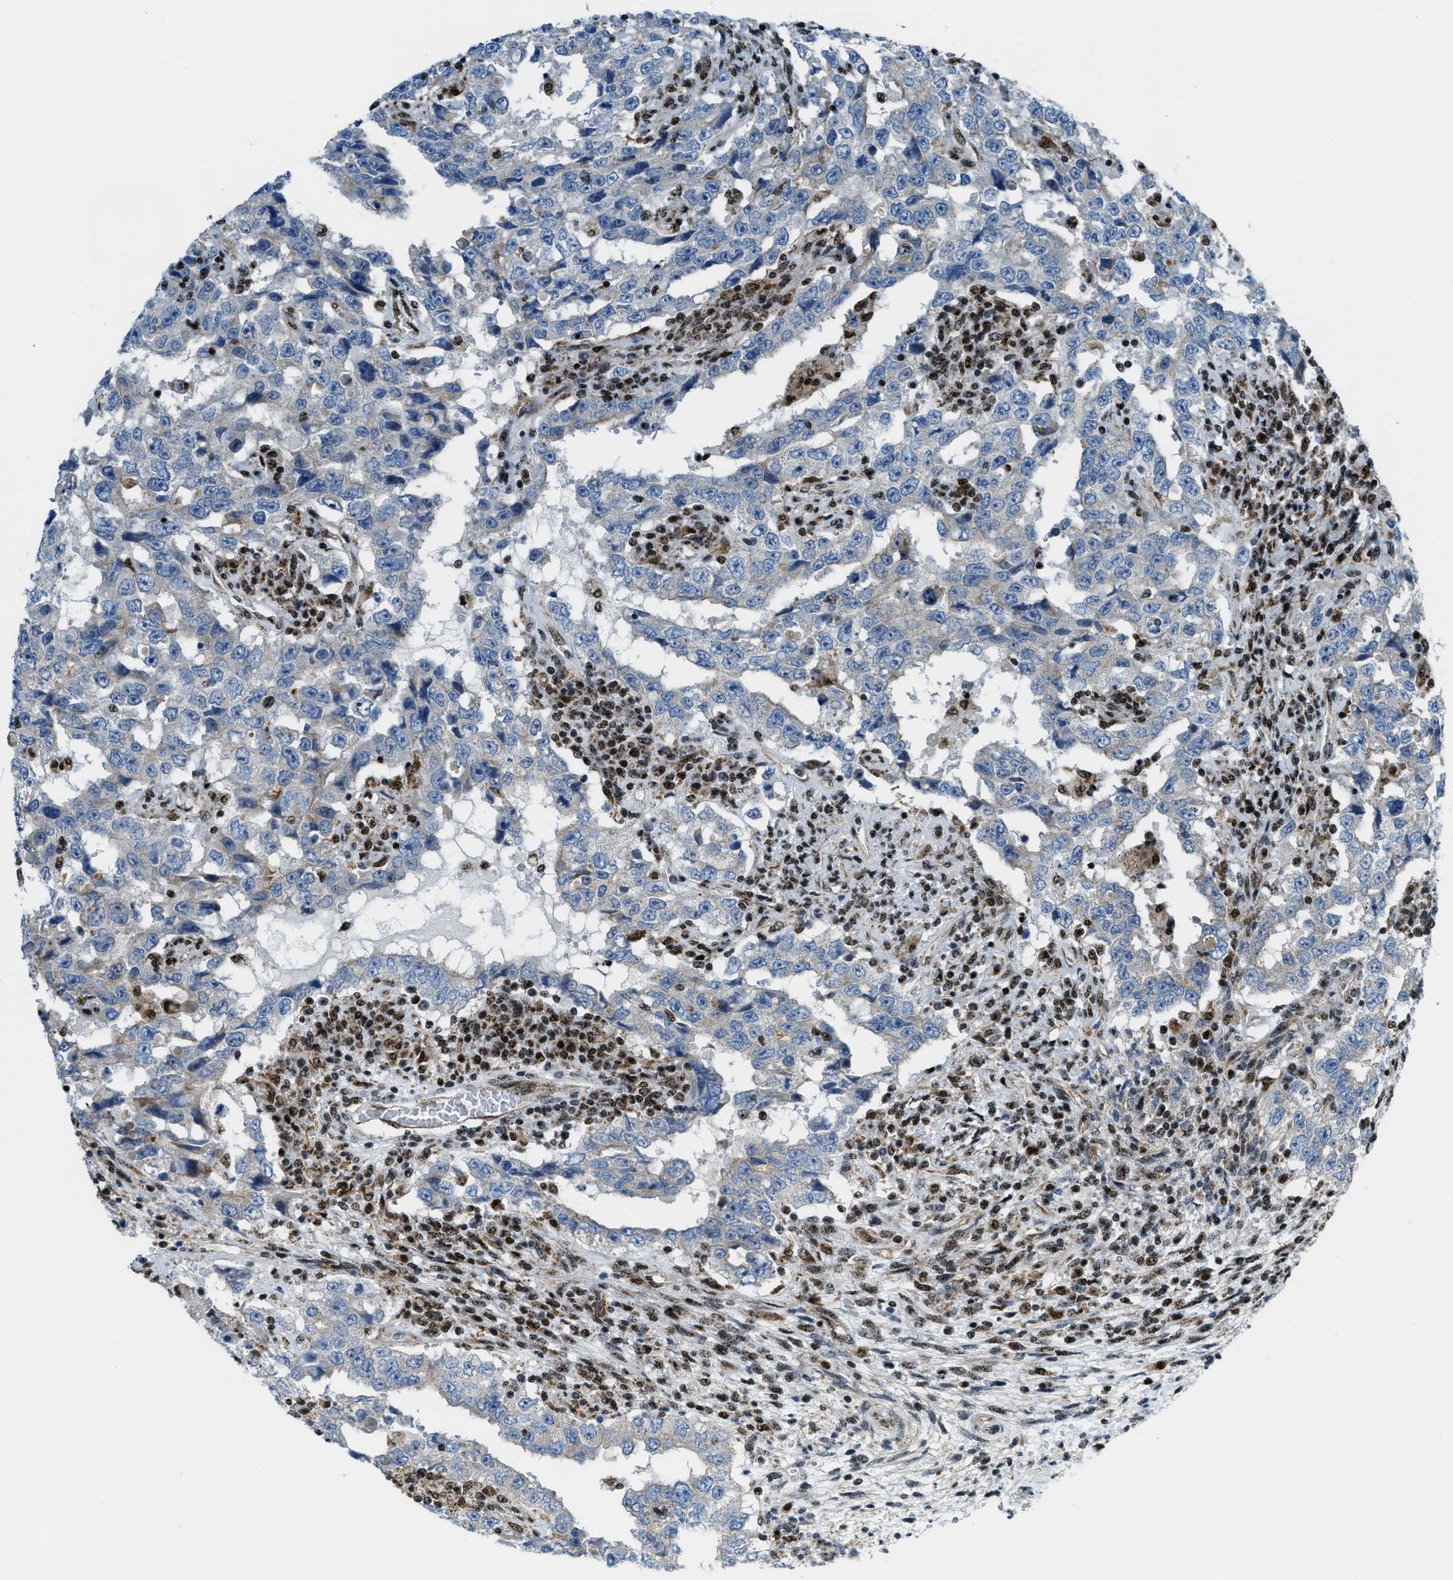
{"staining": {"intensity": "negative", "quantity": "none", "location": "none"}, "tissue": "testis cancer", "cell_type": "Tumor cells", "image_type": "cancer", "snomed": [{"axis": "morphology", "description": "Carcinoma, Embryonal, NOS"}, {"axis": "topography", "description": "Testis"}], "caption": "Immunohistochemistry (IHC) photomicrograph of human testis cancer (embryonal carcinoma) stained for a protein (brown), which displays no staining in tumor cells.", "gene": "SP100", "patient": {"sex": "male", "age": 26}}